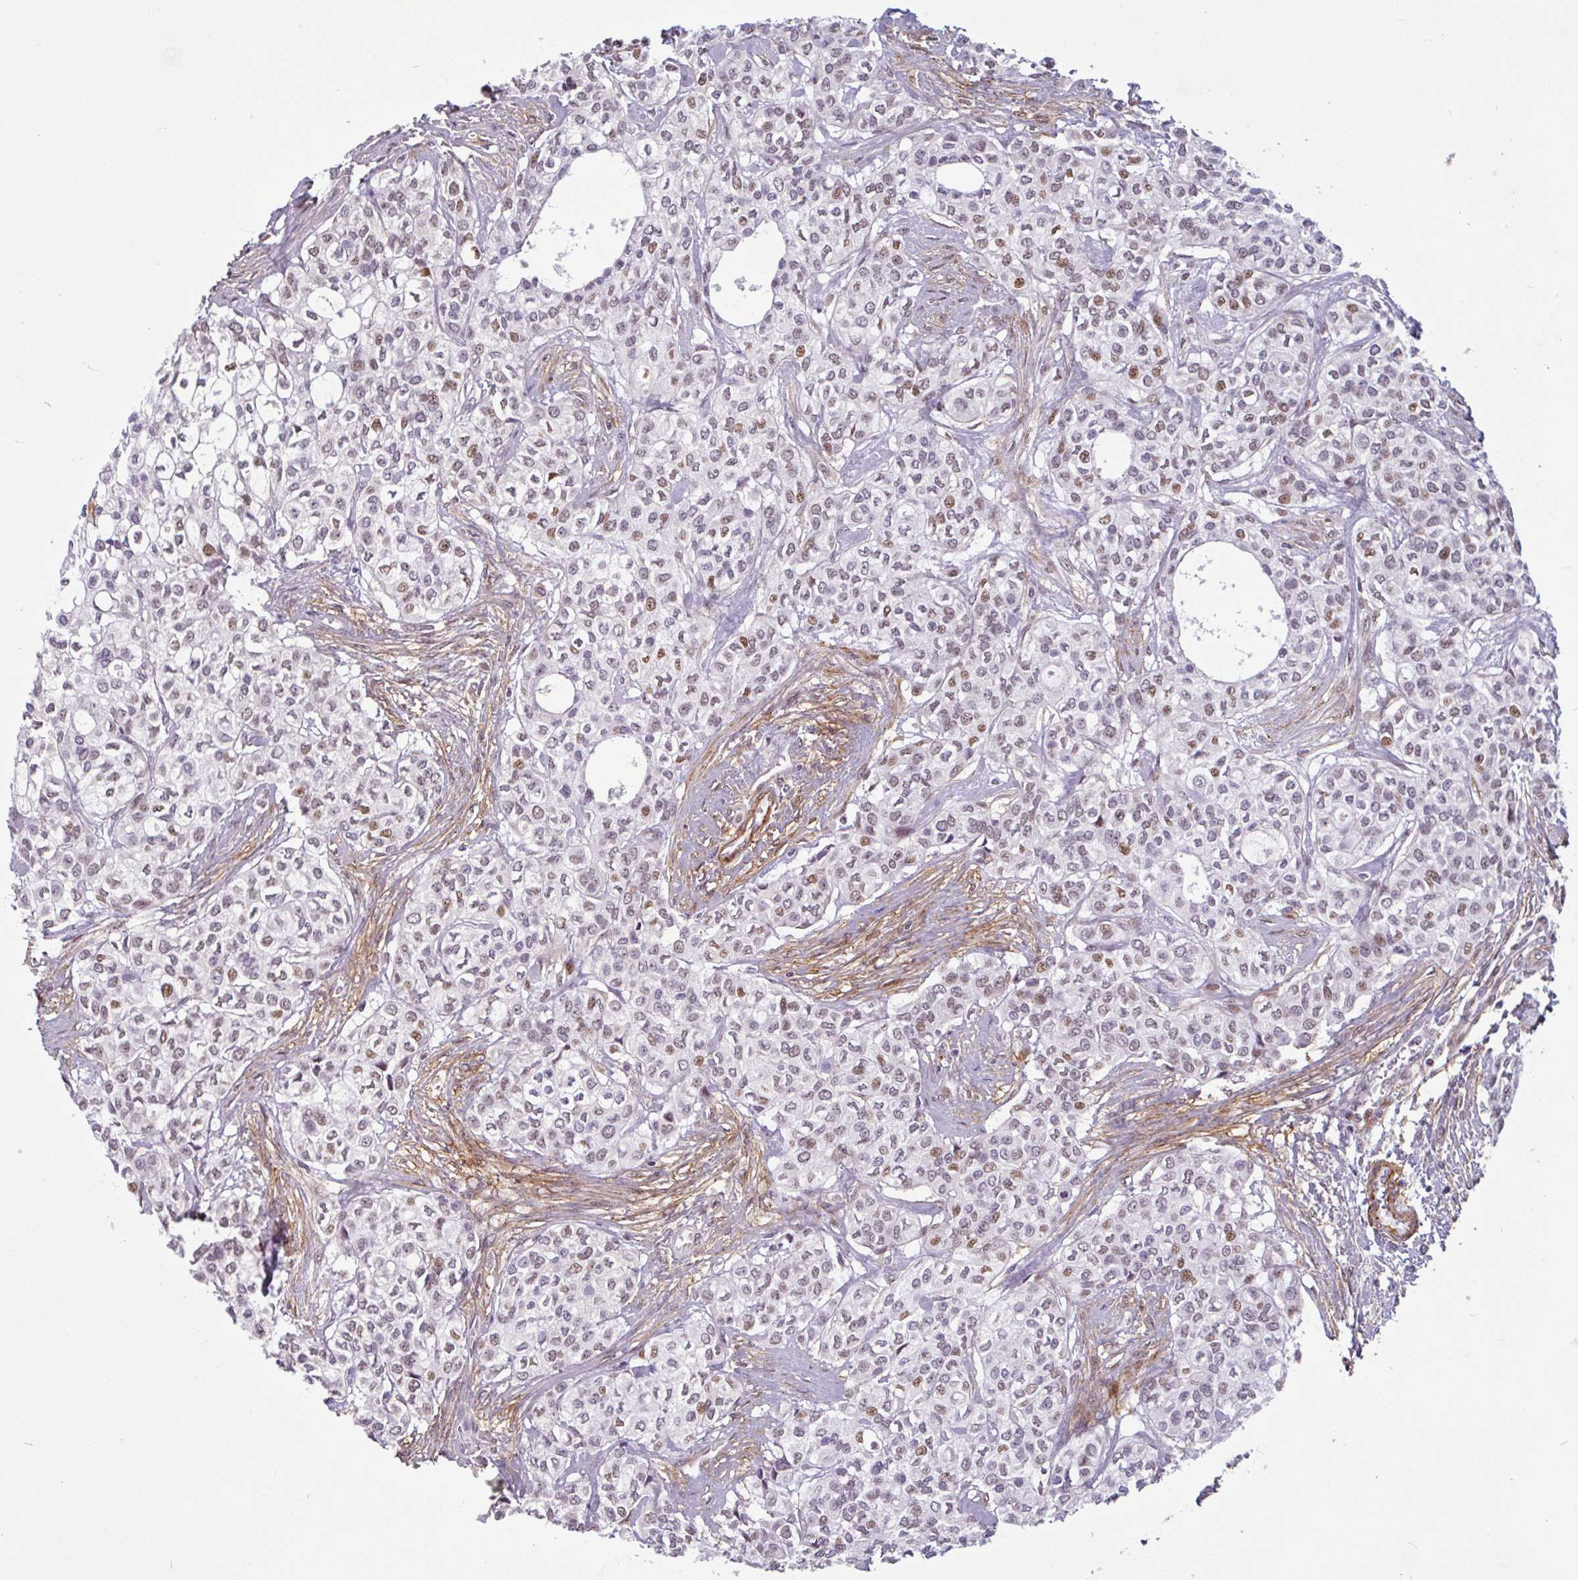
{"staining": {"intensity": "weak", "quantity": "25%-75%", "location": "nuclear"}, "tissue": "head and neck cancer", "cell_type": "Tumor cells", "image_type": "cancer", "snomed": [{"axis": "morphology", "description": "Adenocarcinoma, NOS"}, {"axis": "topography", "description": "Head-Neck"}], "caption": "Brown immunohistochemical staining in human head and neck adenocarcinoma demonstrates weak nuclear positivity in about 25%-75% of tumor cells.", "gene": "TMEM119", "patient": {"sex": "male", "age": 81}}